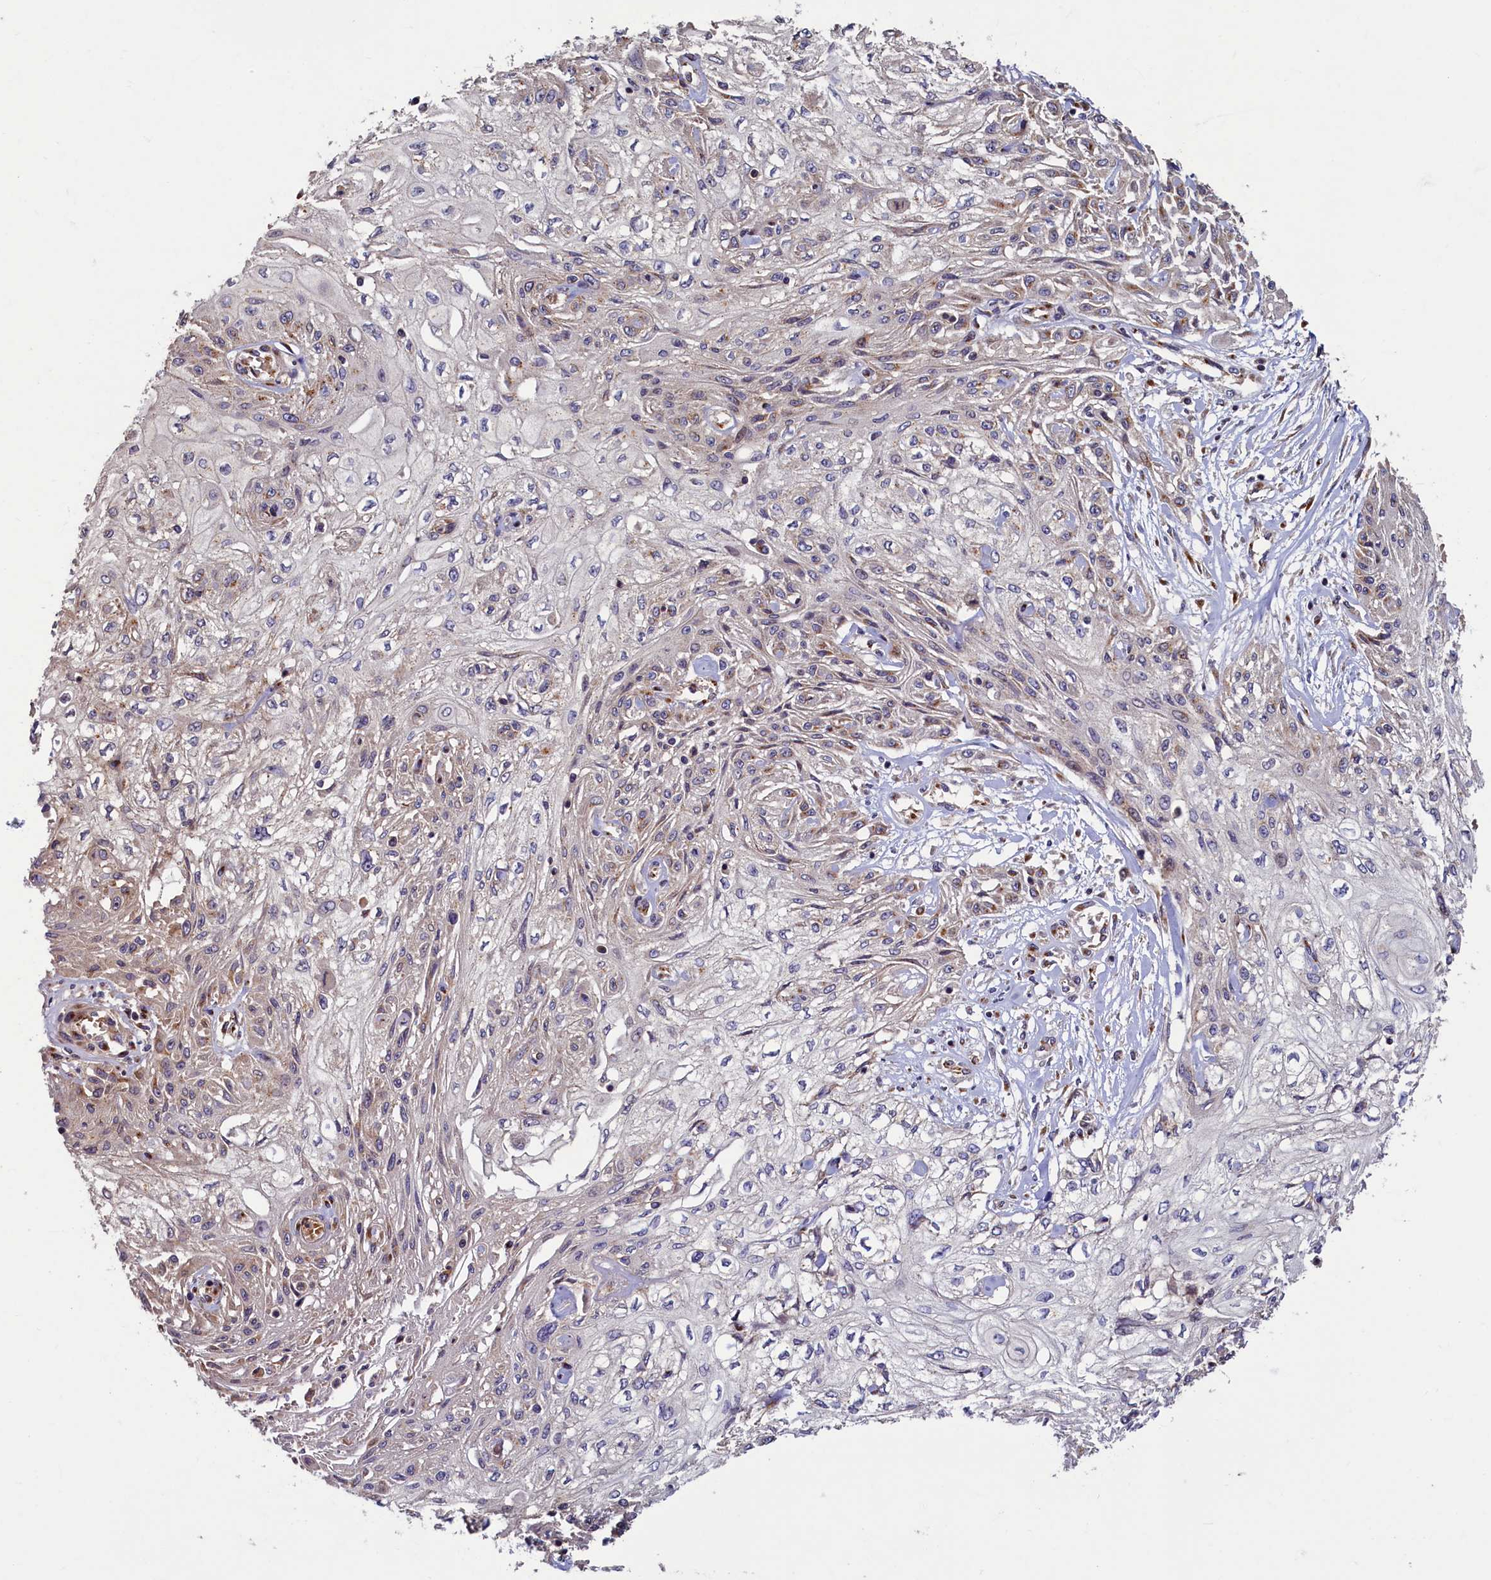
{"staining": {"intensity": "negative", "quantity": "none", "location": "none"}, "tissue": "skin cancer", "cell_type": "Tumor cells", "image_type": "cancer", "snomed": [{"axis": "morphology", "description": "Squamous cell carcinoma, NOS"}, {"axis": "morphology", "description": "Squamous cell carcinoma, metastatic, NOS"}, {"axis": "topography", "description": "Skin"}, {"axis": "topography", "description": "Lymph node"}], "caption": "An image of human skin cancer (squamous cell carcinoma) is negative for staining in tumor cells.", "gene": "TMEM181", "patient": {"sex": "male", "age": 75}}